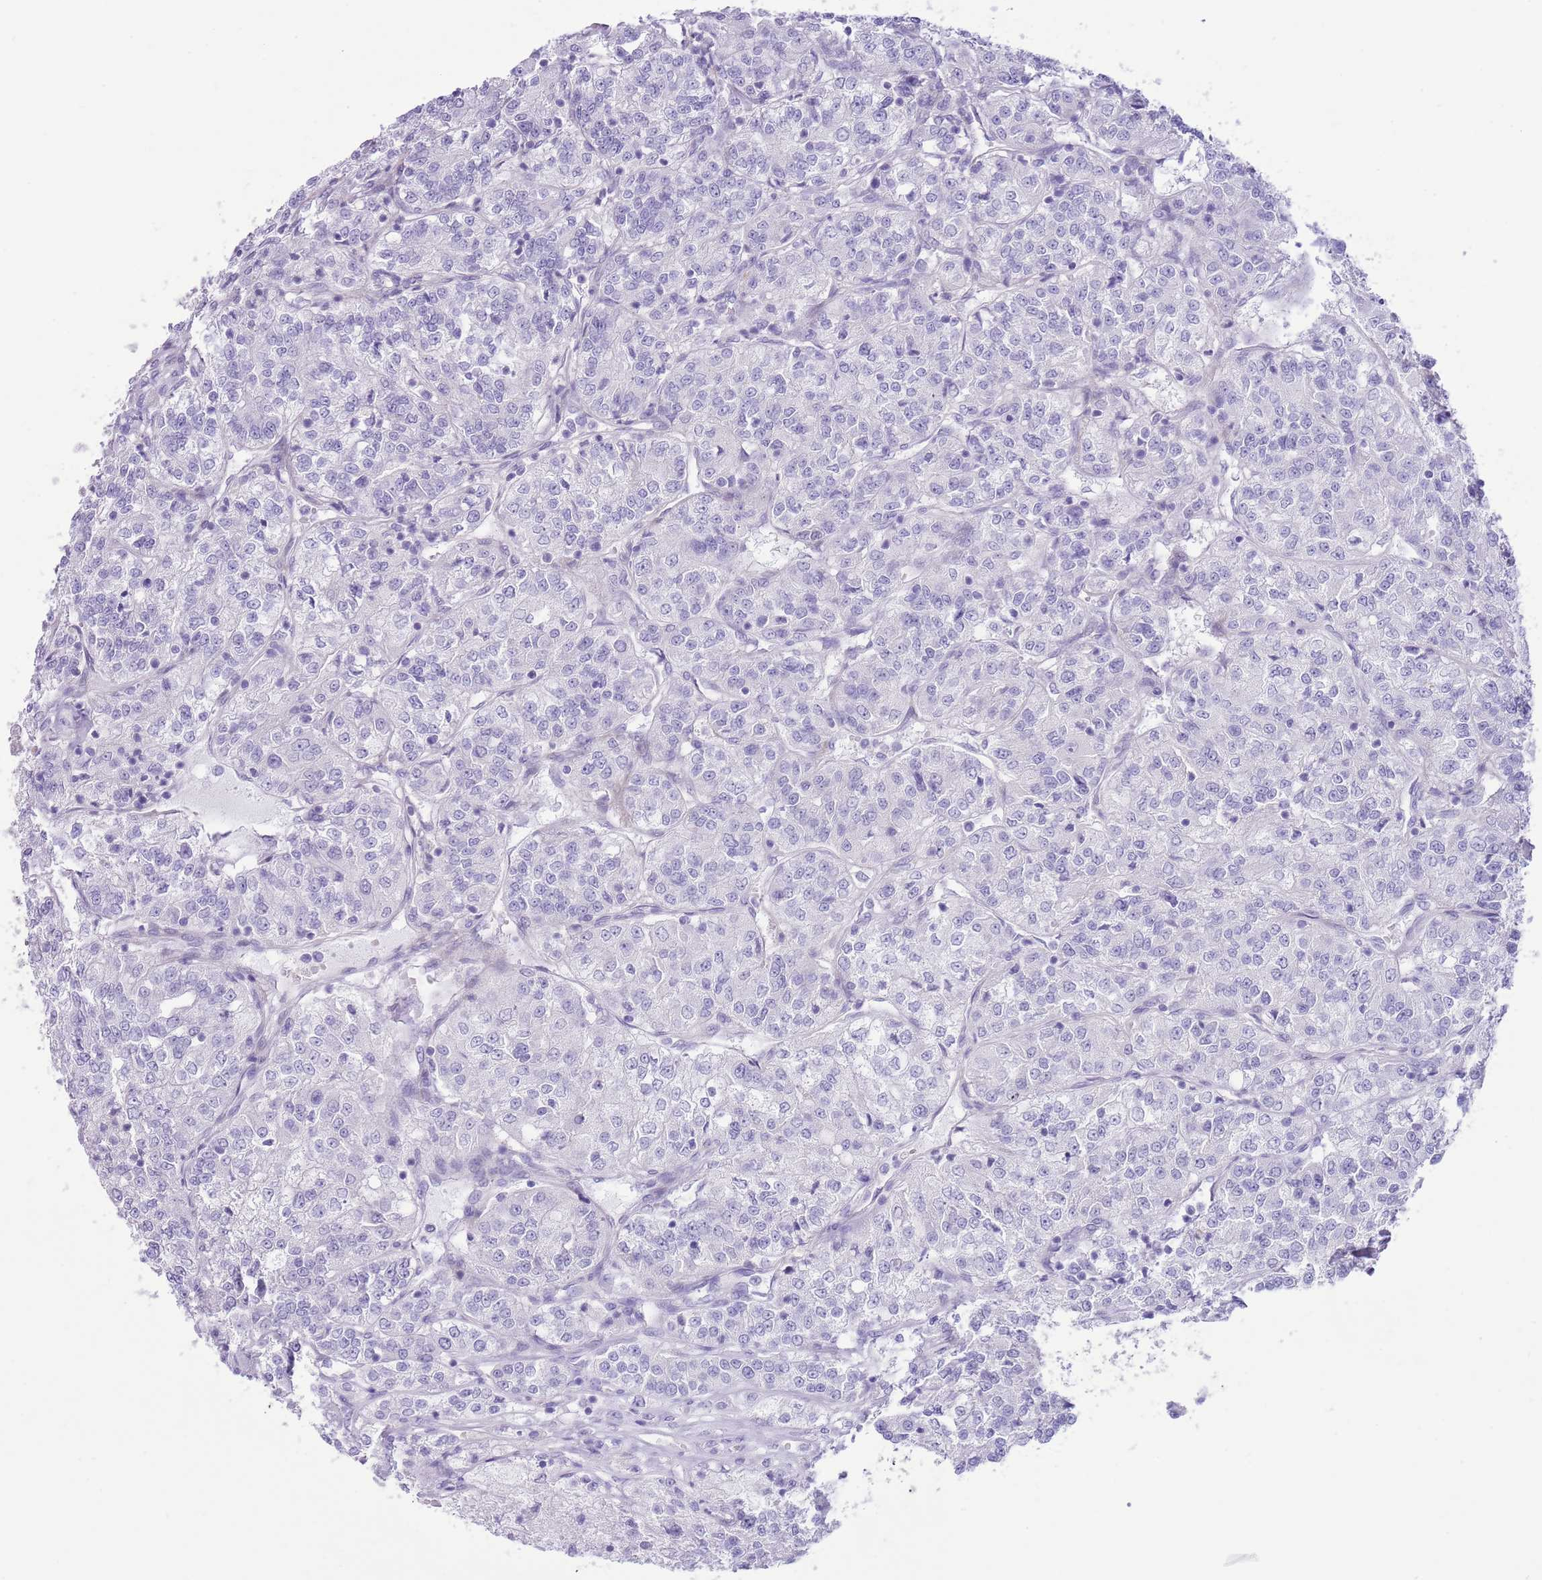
{"staining": {"intensity": "negative", "quantity": "none", "location": "none"}, "tissue": "renal cancer", "cell_type": "Tumor cells", "image_type": "cancer", "snomed": [{"axis": "morphology", "description": "Adenocarcinoma, NOS"}, {"axis": "topography", "description": "Kidney"}], "caption": "This histopathology image is of adenocarcinoma (renal) stained with immunohistochemistry (IHC) to label a protein in brown with the nuclei are counter-stained blue. There is no positivity in tumor cells.", "gene": "ZC4H2", "patient": {"sex": "female", "age": 63}}